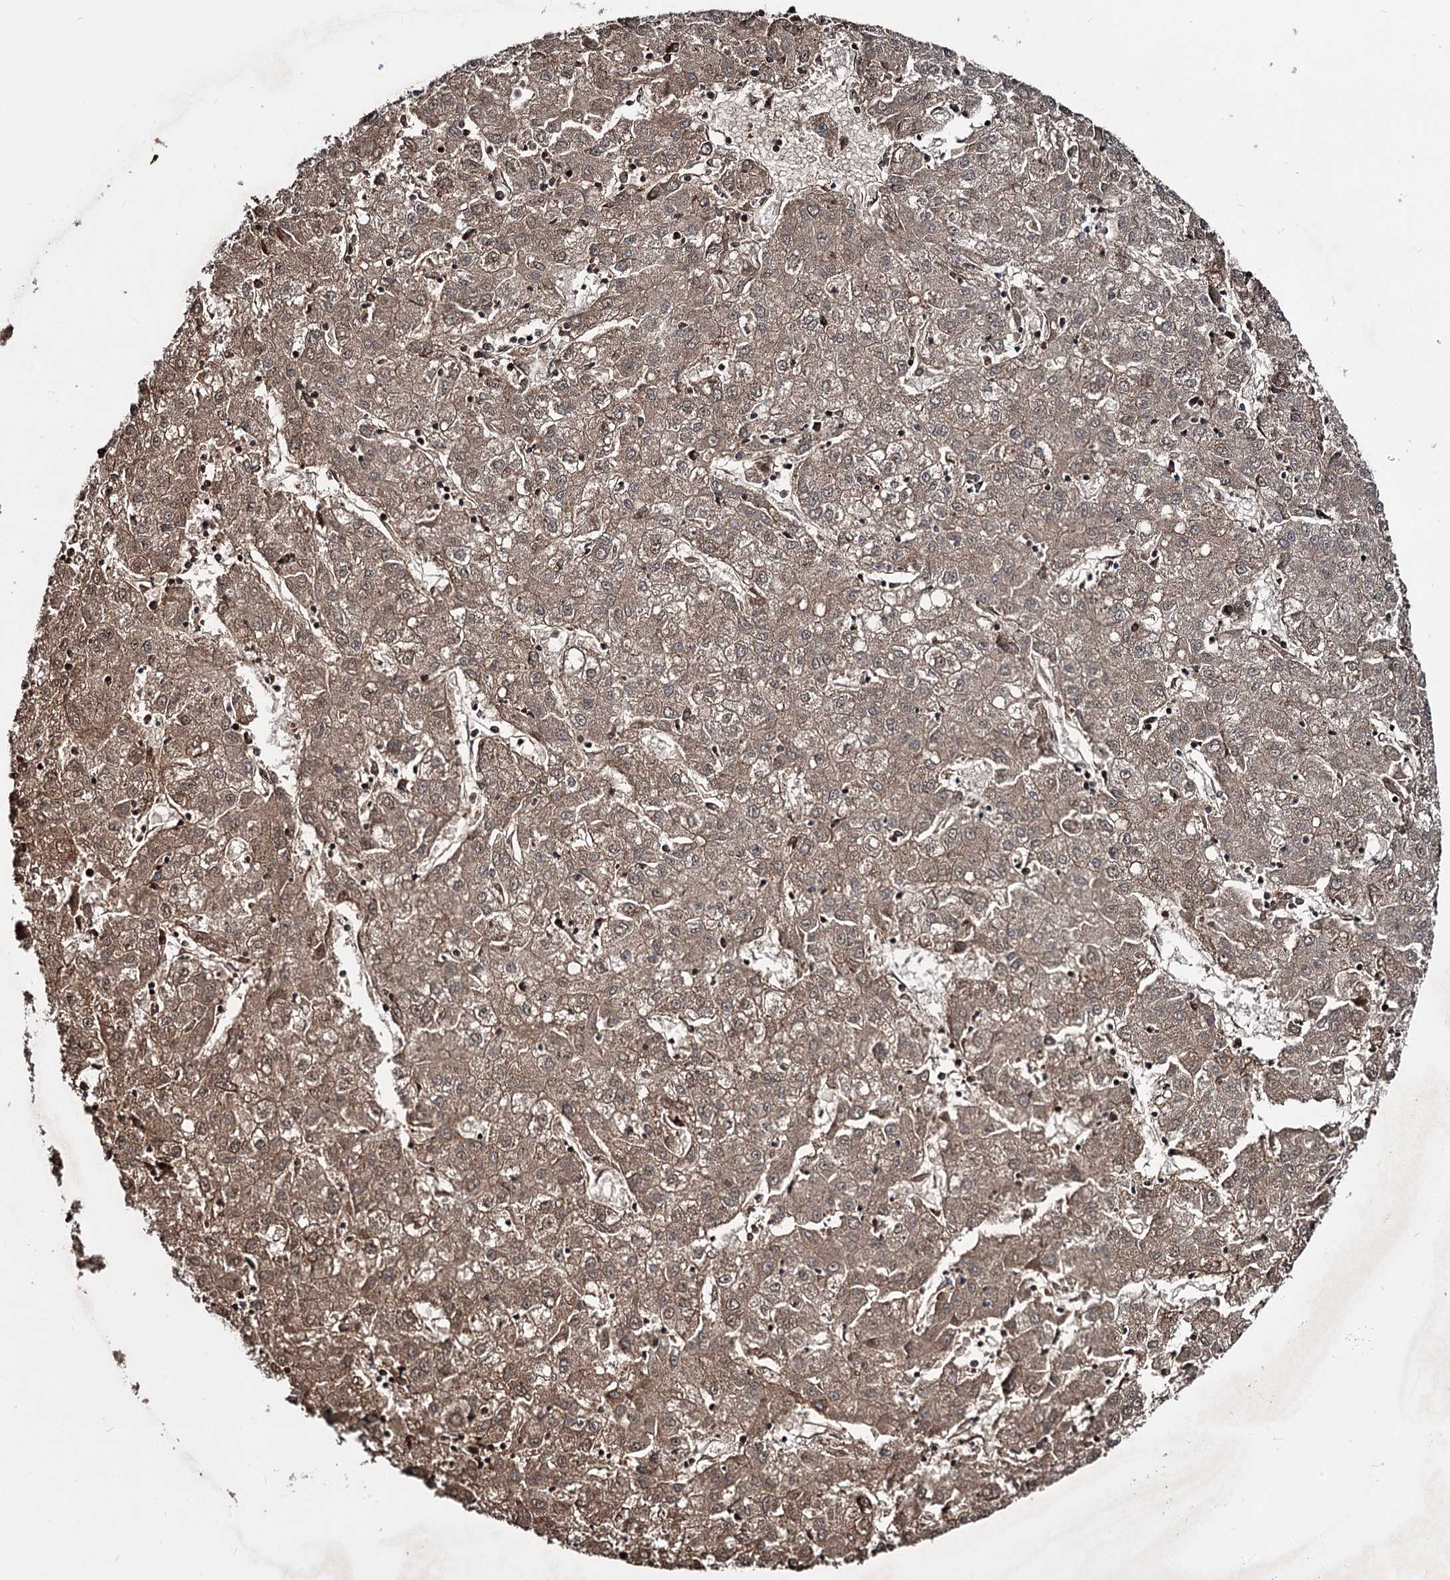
{"staining": {"intensity": "moderate", "quantity": ">75%", "location": "cytoplasmic/membranous,nuclear"}, "tissue": "liver cancer", "cell_type": "Tumor cells", "image_type": "cancer", "snomed": [{"axis": "morphology", "description": "Carcinoma, Hepatocellular, NOS"}, {"axis": "topography", "description": "Liver"}], "caption": "This micrograph shows liver cancer stained with IHC to label a protein in brown. The cytoplasmic/membranous and nuclear of tumor cells show moderate positivity for the protein. Nuclei are counter-stained blue.", "gene": "RNF6", "patient": {"sex": "male", "age": 72}}